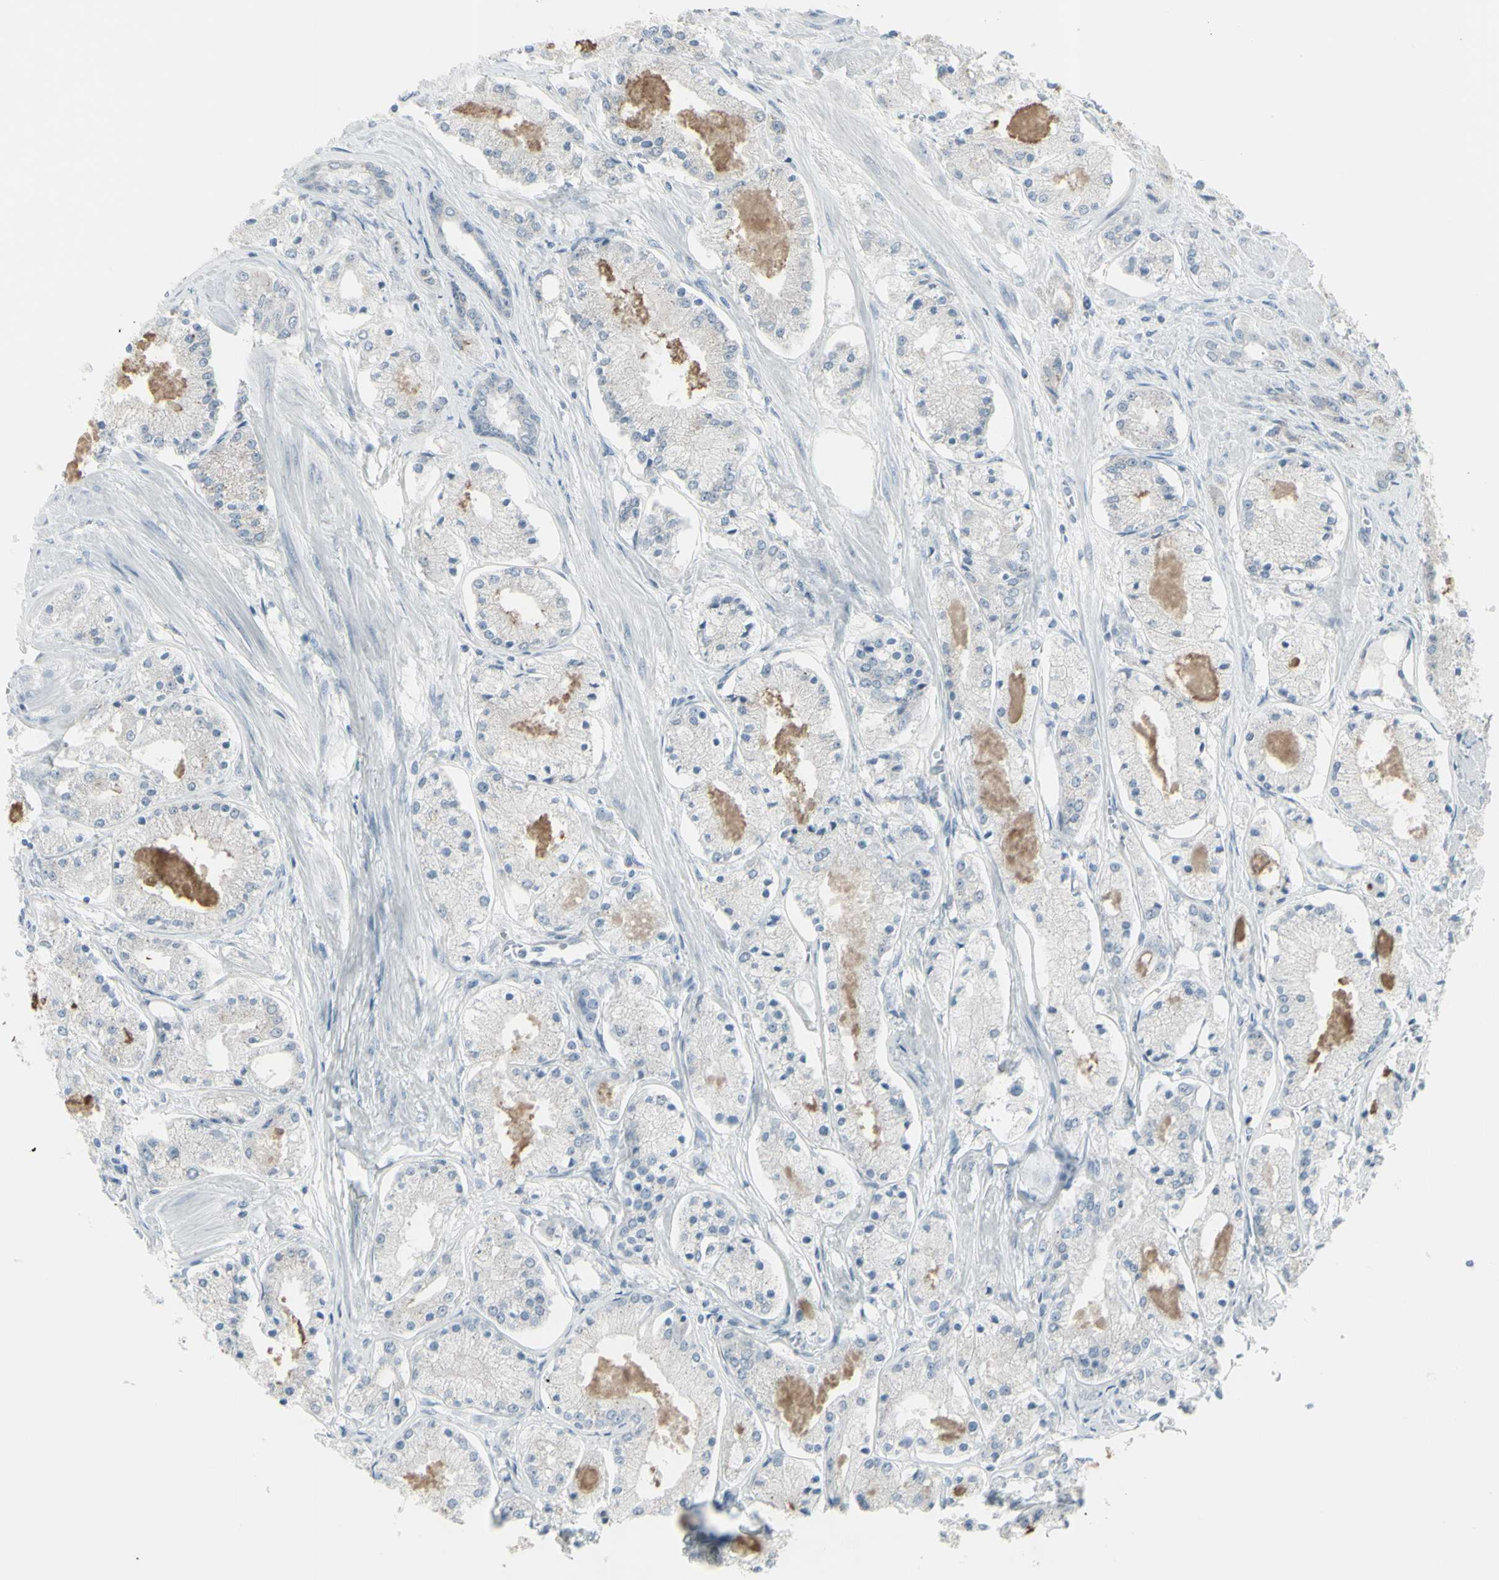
{"staining": {"intensity": "negative", "quantity": "none", "location": "none"}, "tissue": "prostate cancer", "cell_type": "Tumor cells", "image_type": "cancer", "snomed": [{"axis": "morphology", "description": "Adenocarcinoma, High grade"}, {"axis": "topography", "description": "Prostate"}], "caption": "An immunohistochemistry (IHC) image of high-grade adenocarcinoma (prostate) is shown. There is no staining in tumor cells of high-grade adenocarcinoma (prostate).", "gene": "RAB3A", "patient": {"sex": "male", "age": 66}}